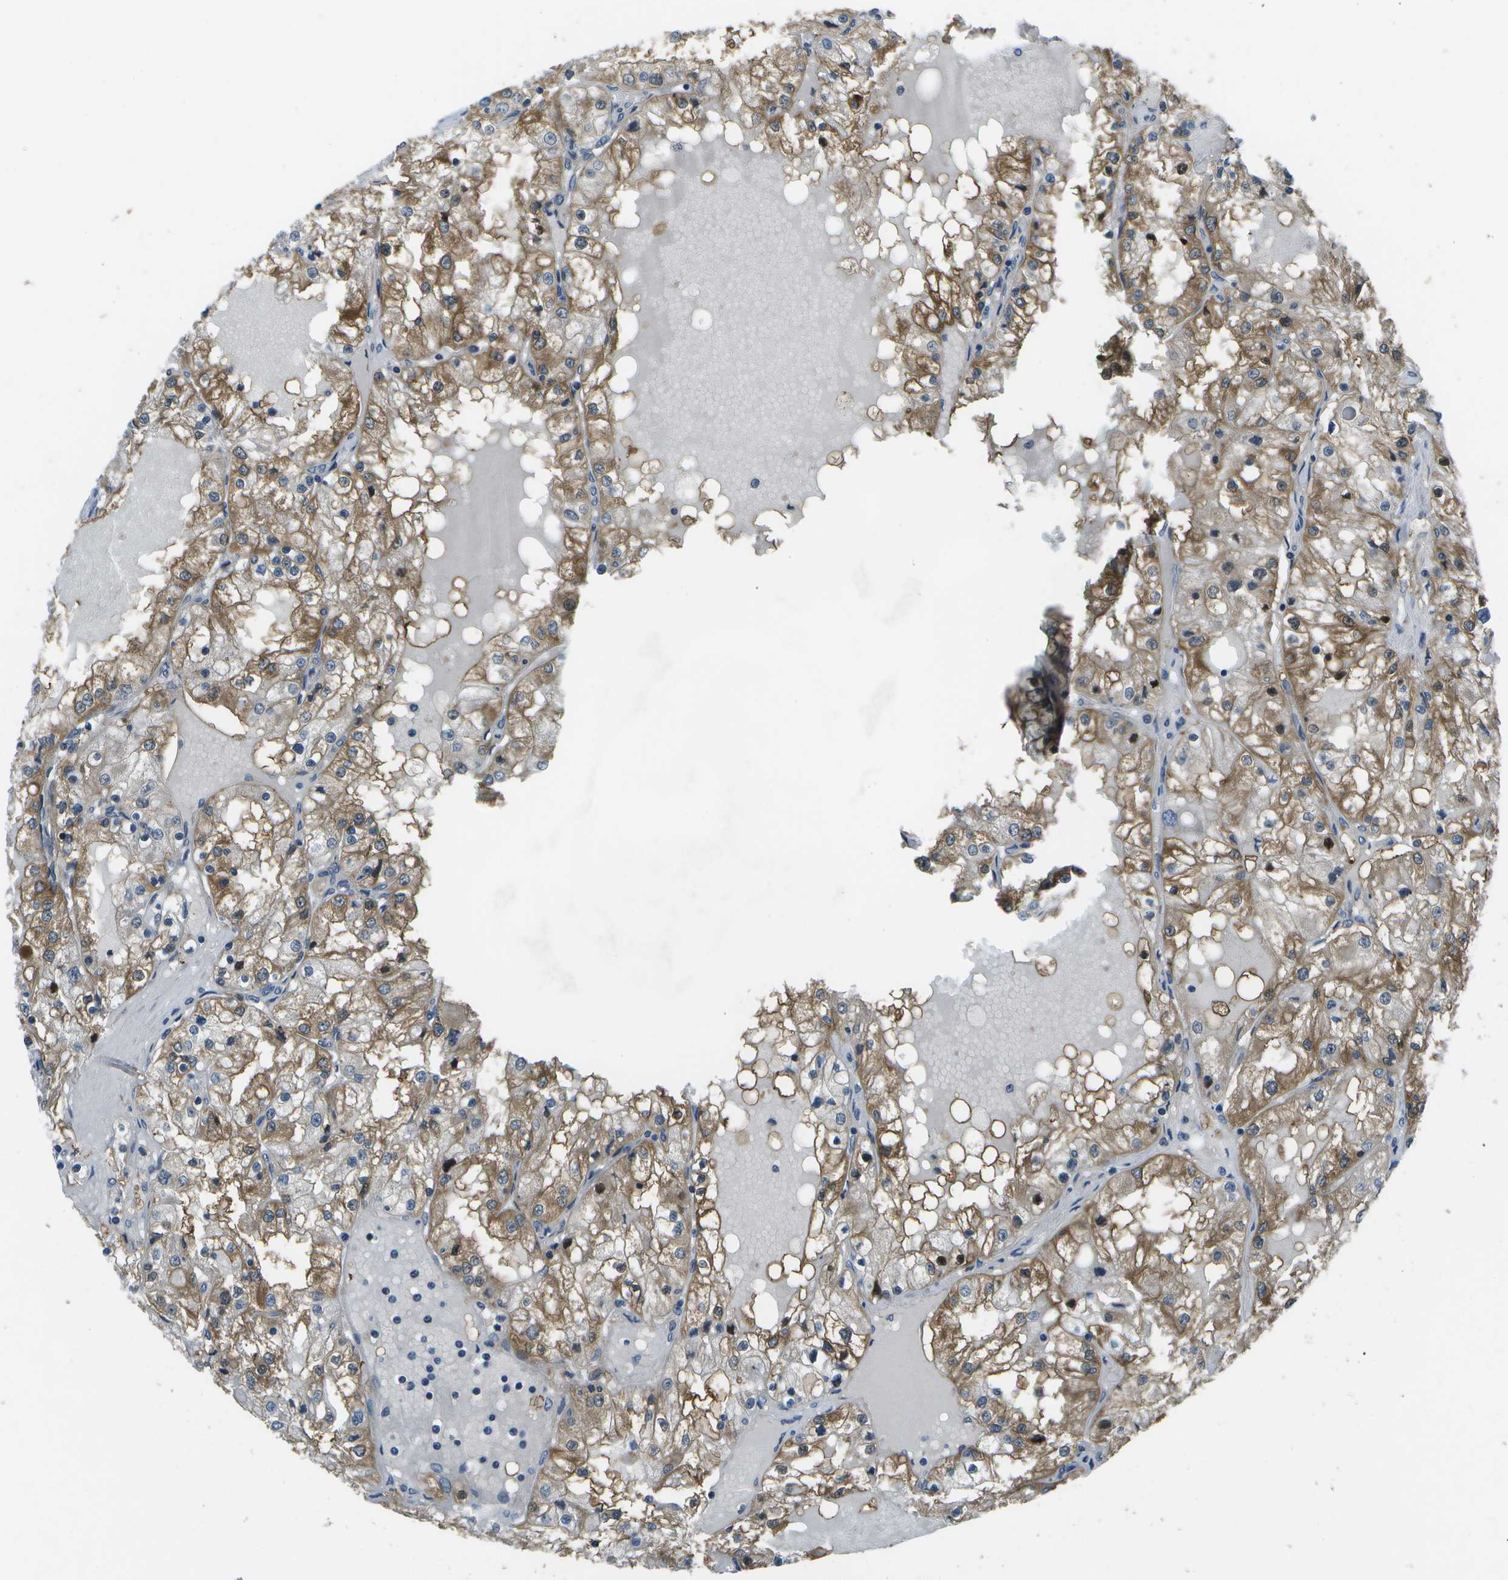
{"staining": {"intensity": "moderate", "quantity": ">75%", "location": "cytoplasmic/membranous"}, "tissue": "renal cancer", "cell_type": "Tumor cells", "image_type": "cancer", "snomed": [{"axis": "morphology", "description": "Adenocarcinoma, NOS"}, {"axis": "topography", "description": "Kidney"}], "caption": "Immunohistochemical staining of human renal adenocarcinoma exhibits moderate cytoplasmic/membranous protein positivity in approximately >75% of tumor cells. (Brightfield microscopy of DAB IHC at high magnification).", "gene": "ENPP5", "patient": {"sex": "male", "age": 68}}